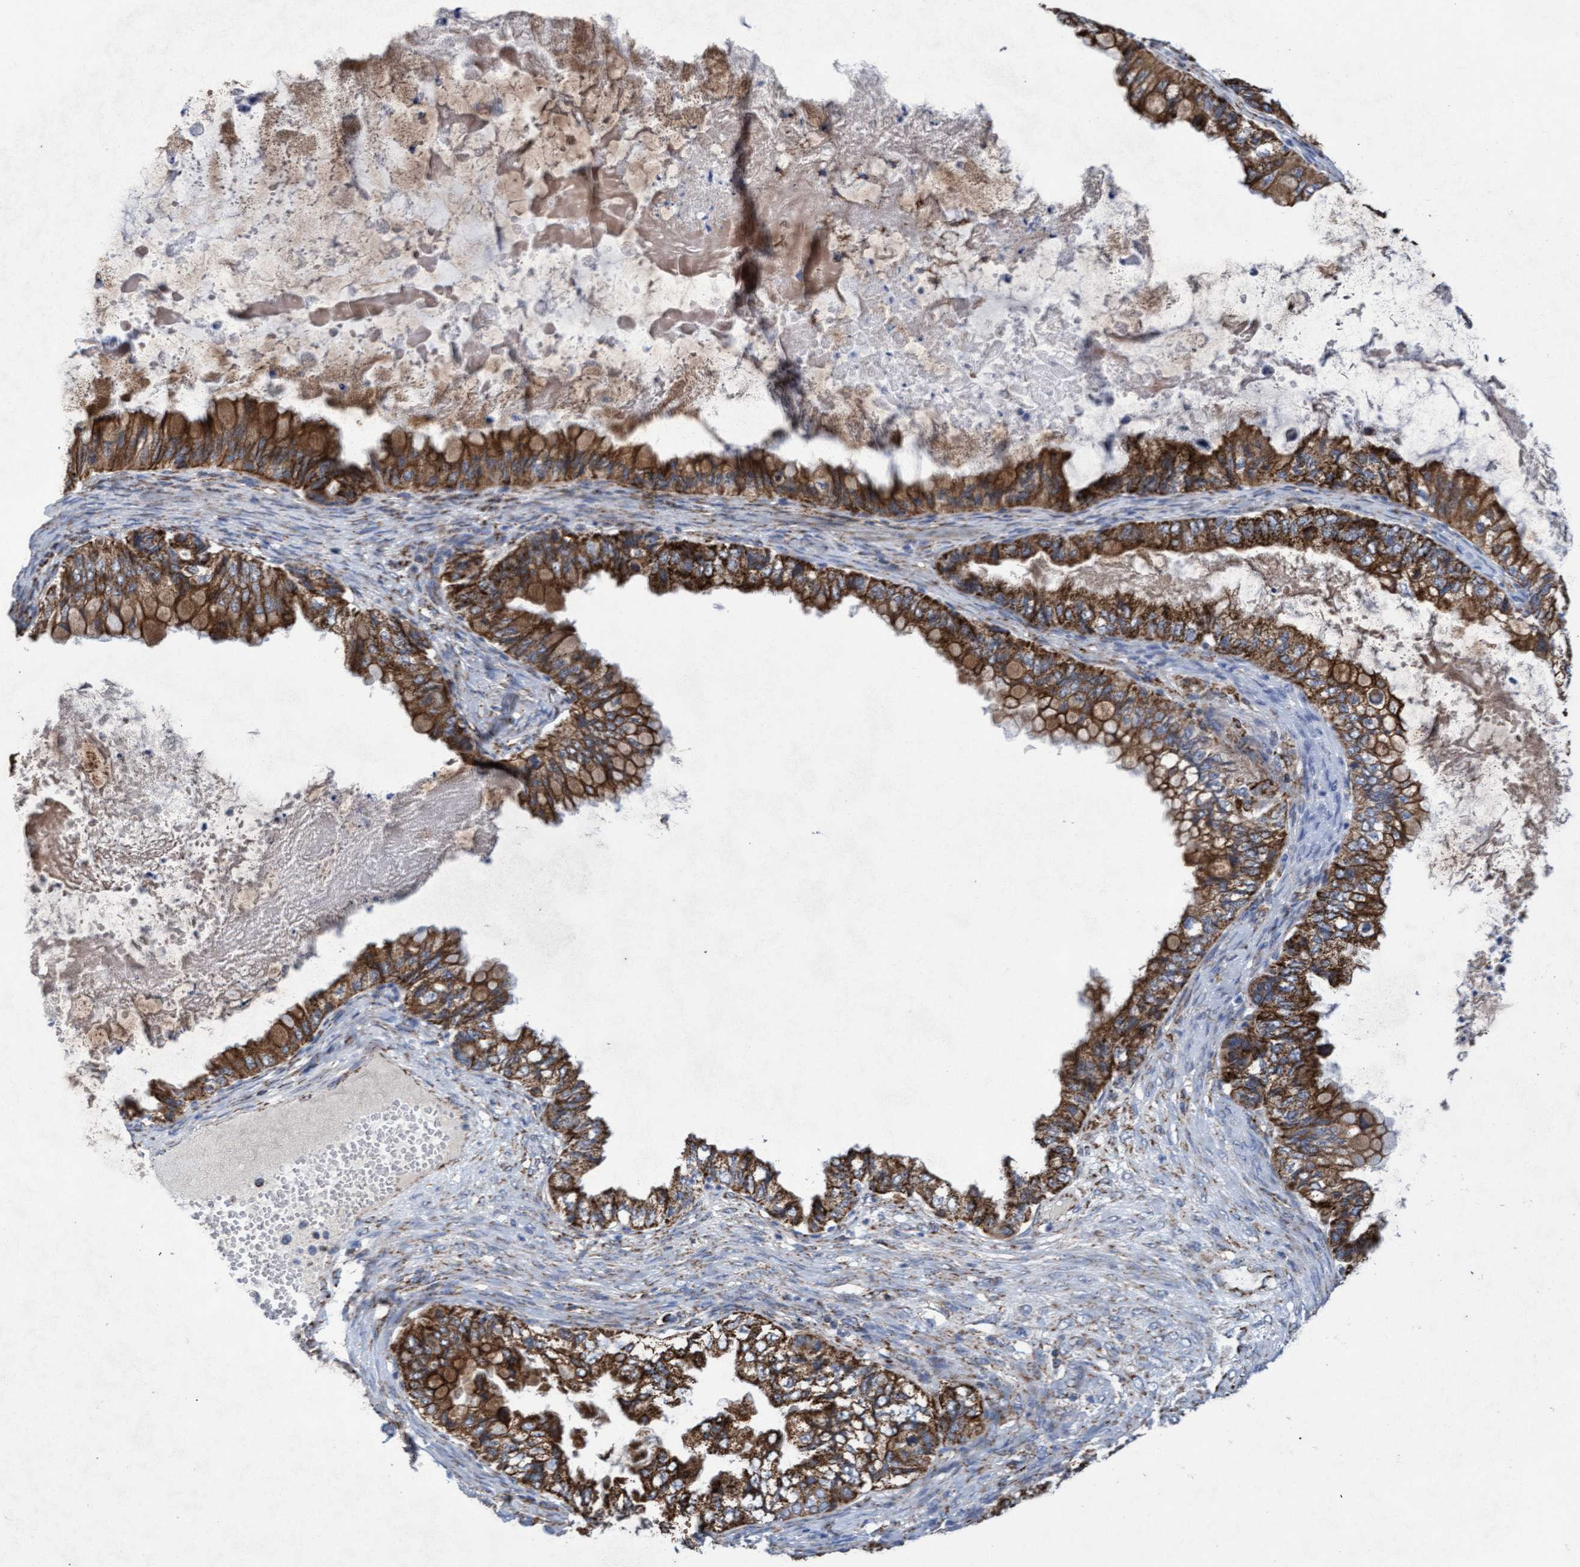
{"staining": {"intensity": "strong", "quantity": ">75%", "location": "cytoplasmic/membranous"}, "tissue": "ovarian cancer", "cell_type": "Tumor cells", "image_type": "cancer", "snomed": [{"axis": "morphology", "description": "Cystadenocarcinoma, mucinous, NOS"}, {"axis": "topography", "description": "Ovary"}], "caption": "Immunohistochemical staining of mucinous cystadenocarcinoma (ovarian) shows strong cytoplasmic/membranous protein expression in about >75% of tumor cells. Nuclei are stained in blue.", "gene": "MRPL38", "patient": {"sex": "female", "age": 80}}